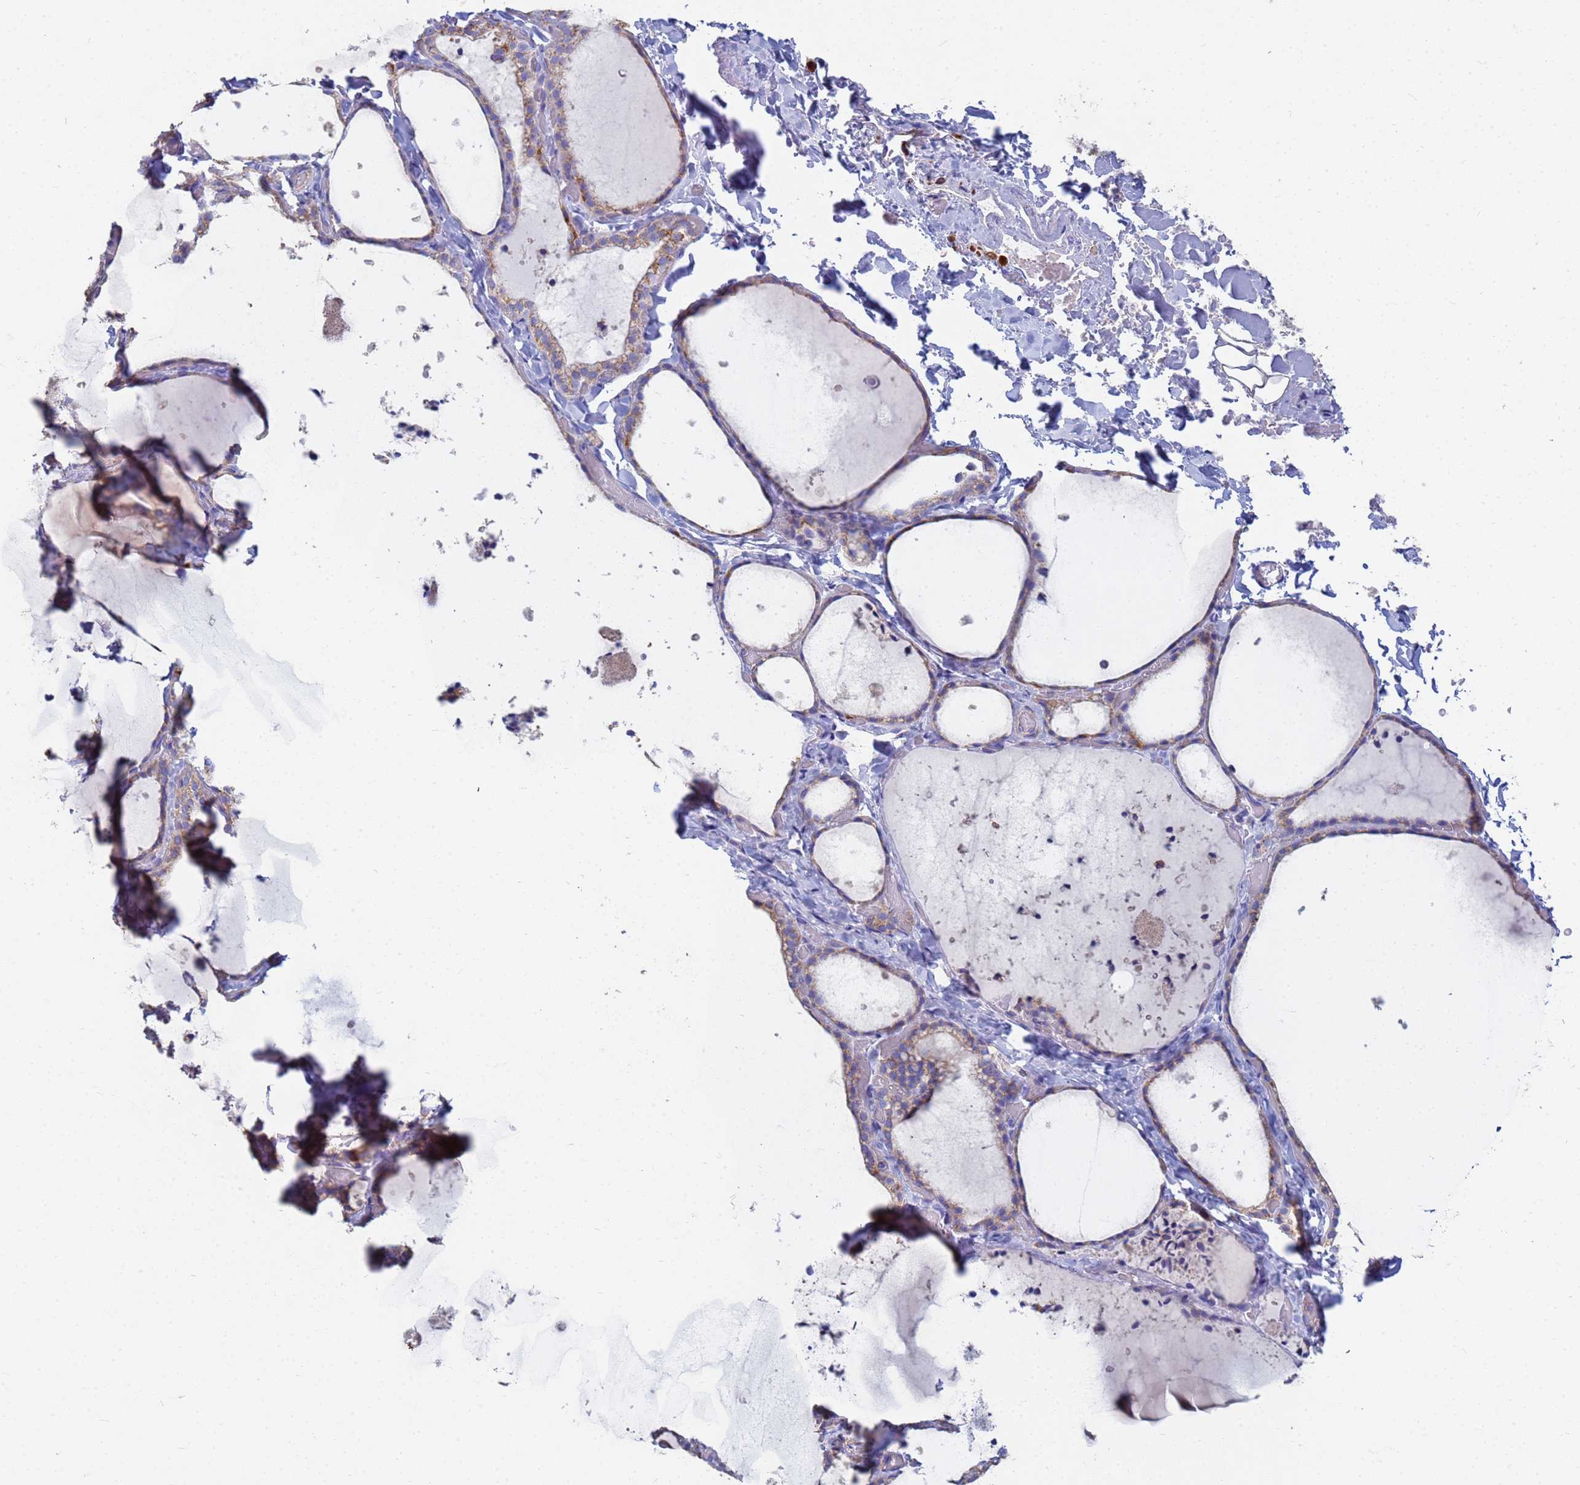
{"staining": {"intensity": "moderate", "quantity": "25%-75%", "location": "cytoplasmic/membranous"}, "tissue": "thyroid gland", "cell_type": "Glandular cells", "image_type": "normal", "snomed": [{"axis": "morphology", "description": "Normal tissue, NOS"}, {"axis": "topography", "description": "Thyroid gland"}], "caption": "Thyroid gland stained with a brown dye reveals moderate cytoplasmic/membranous positive expression in approximately 25%-75% of glandular cells.", "gene": "UQCRHL", "patient": {"sex": "female", "age": 44}}